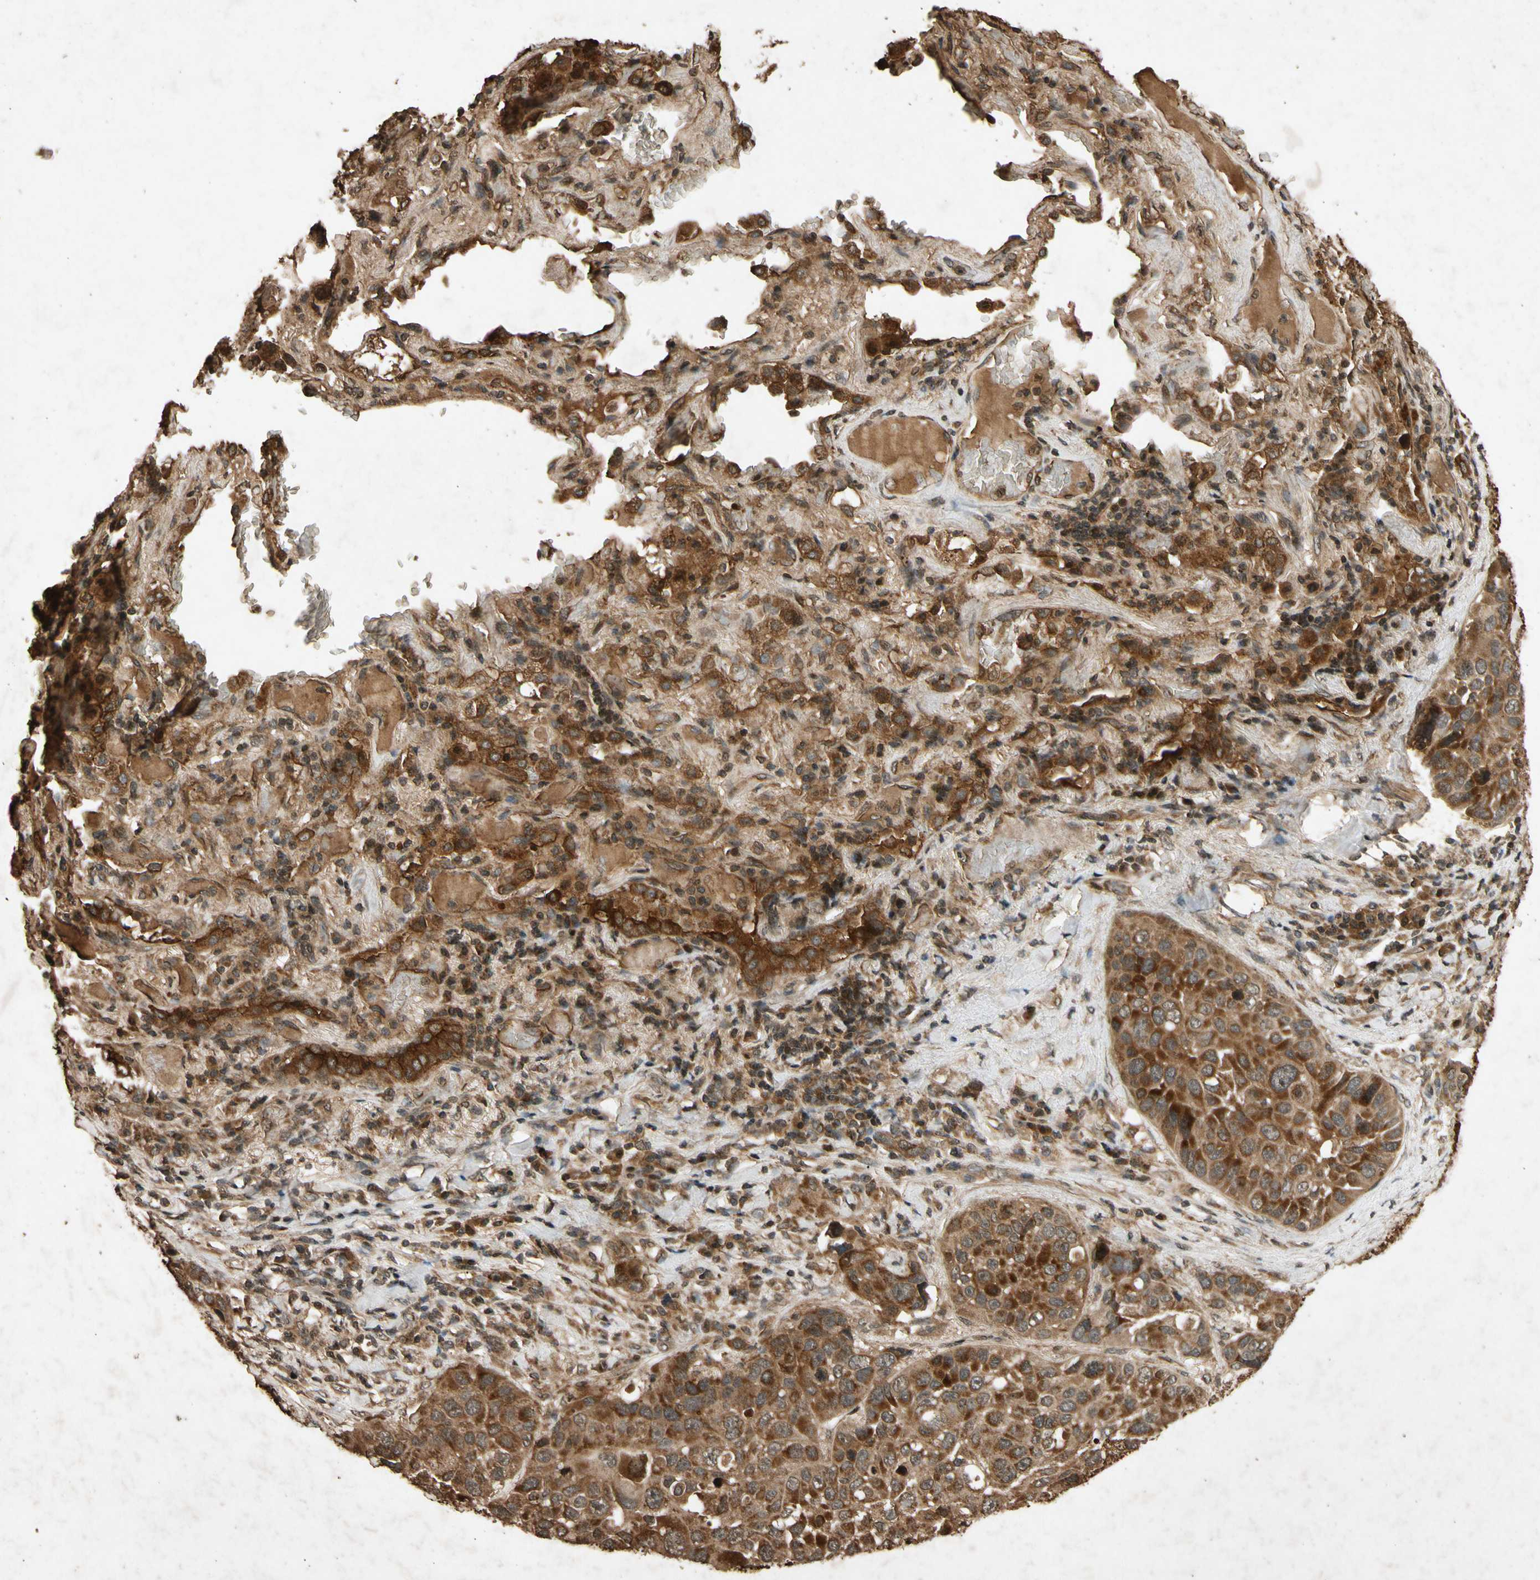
{"staining": {"intensity": "strong", "quantity": ">75%", "location": "cytoplasmic/membranous"}, "tissue": "lung cancer", "cell_type": "Tumor cells", "image_type": "cancer", "snomed": [{"axis": "morphology", "description": "Squamous cell carcinoma, NOS"}, {"axis": "topography", "description": "Lung"}], "caption": "Lung squamous cell carcinoma stained for a protein displays strong cytoplasmic/membranous positivity in tumor cells.", "gene": "TXN2", "patient": {"sex": "male", "age": 57}}